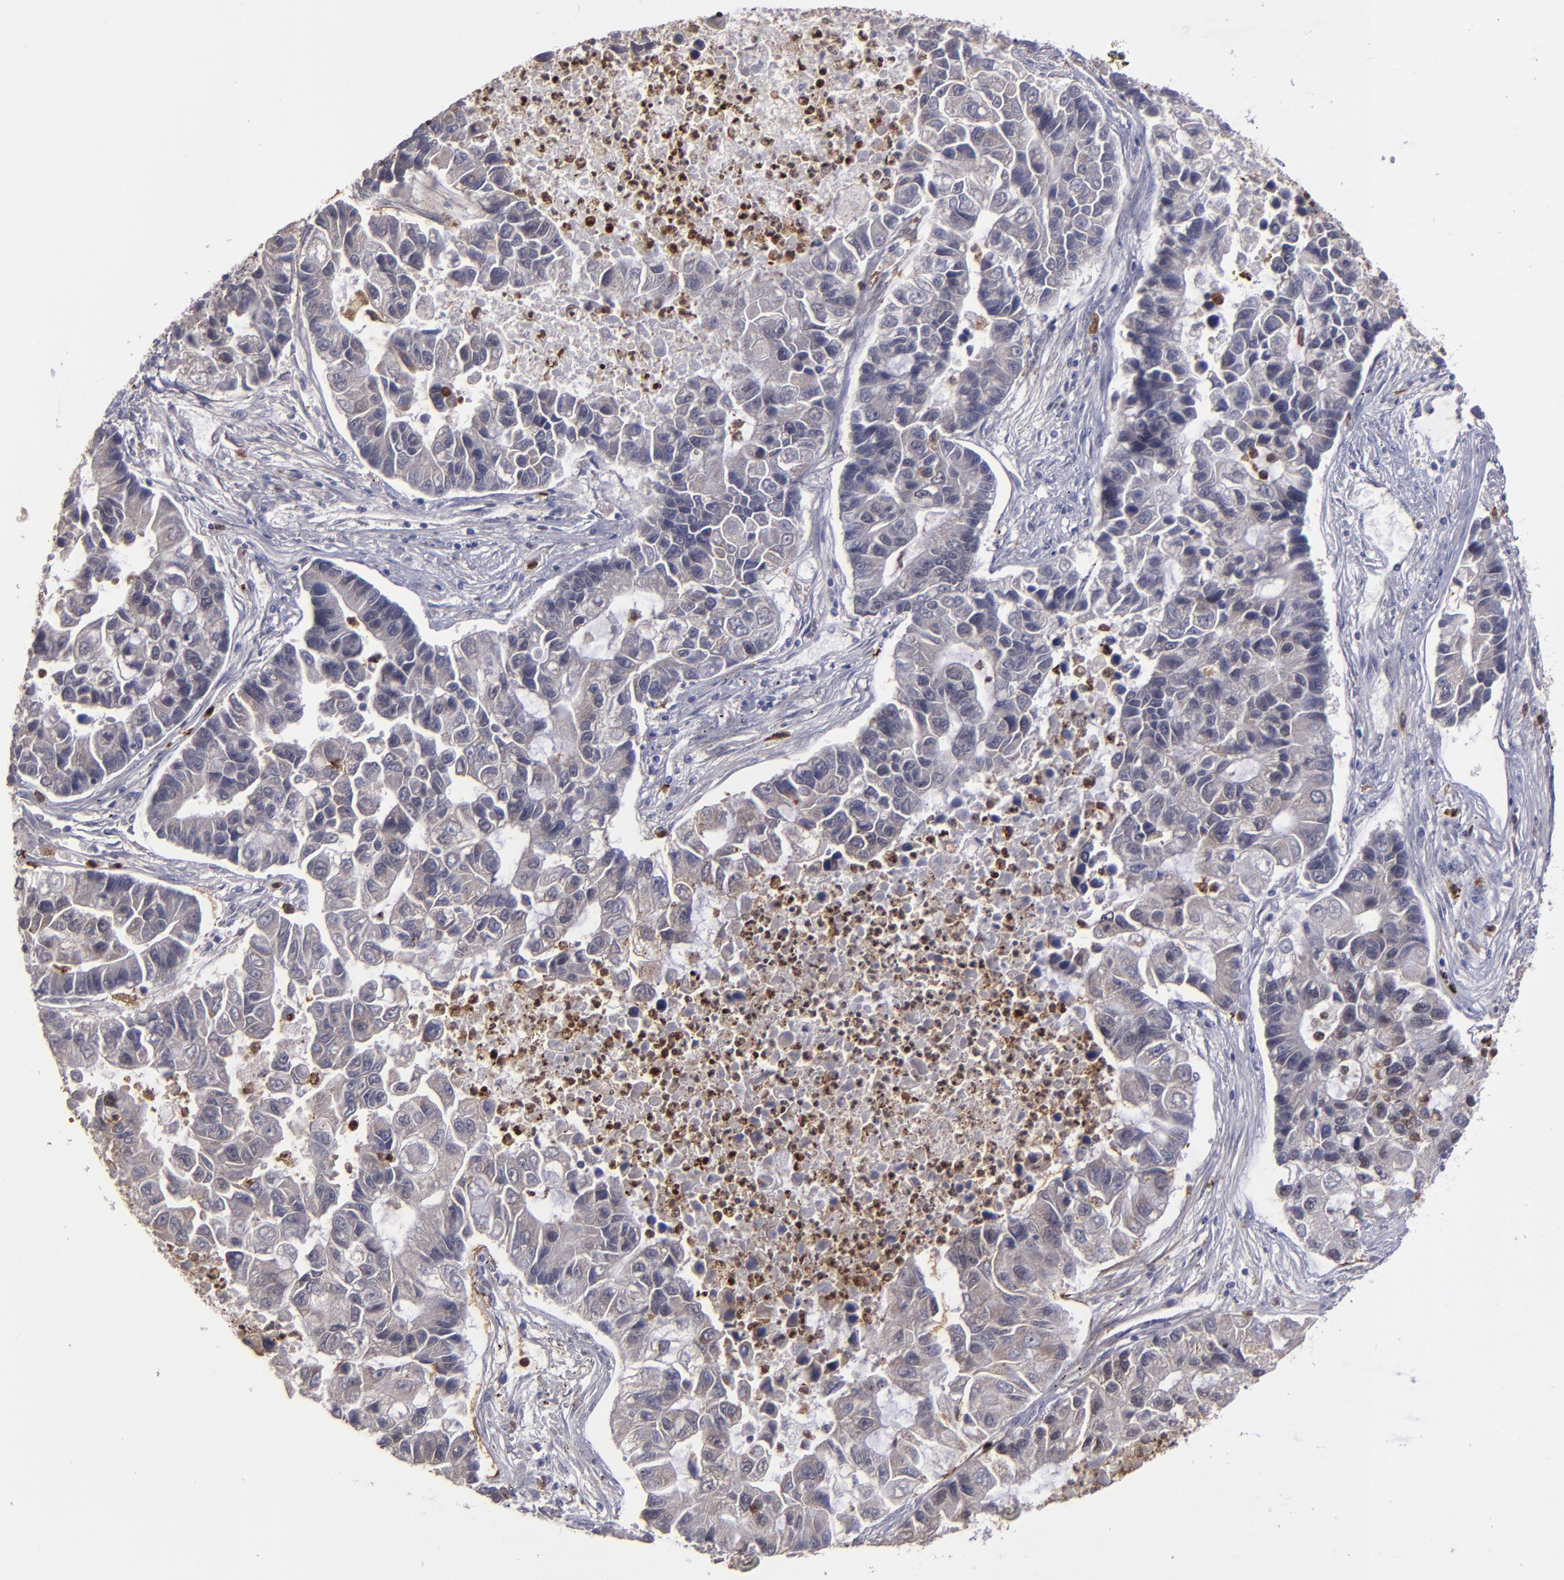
{"staining": {"intensity": "negative", "quantity": "none", "location": "none"}, "tissue": "lung cancer", "cell_type": "Tumor cells", "image_type": "cancer", "snomed": [{"axis": "morphology", "description": "Adenocarcinoma, NOS"}, {"axis": "topography", "description": "Lung"}], "caption": "Immunohistochemistry of lung cancer shows no positivity in tumor cells.", "gene": "RREB1", "patient": {"sex": "female", "age": 51}}